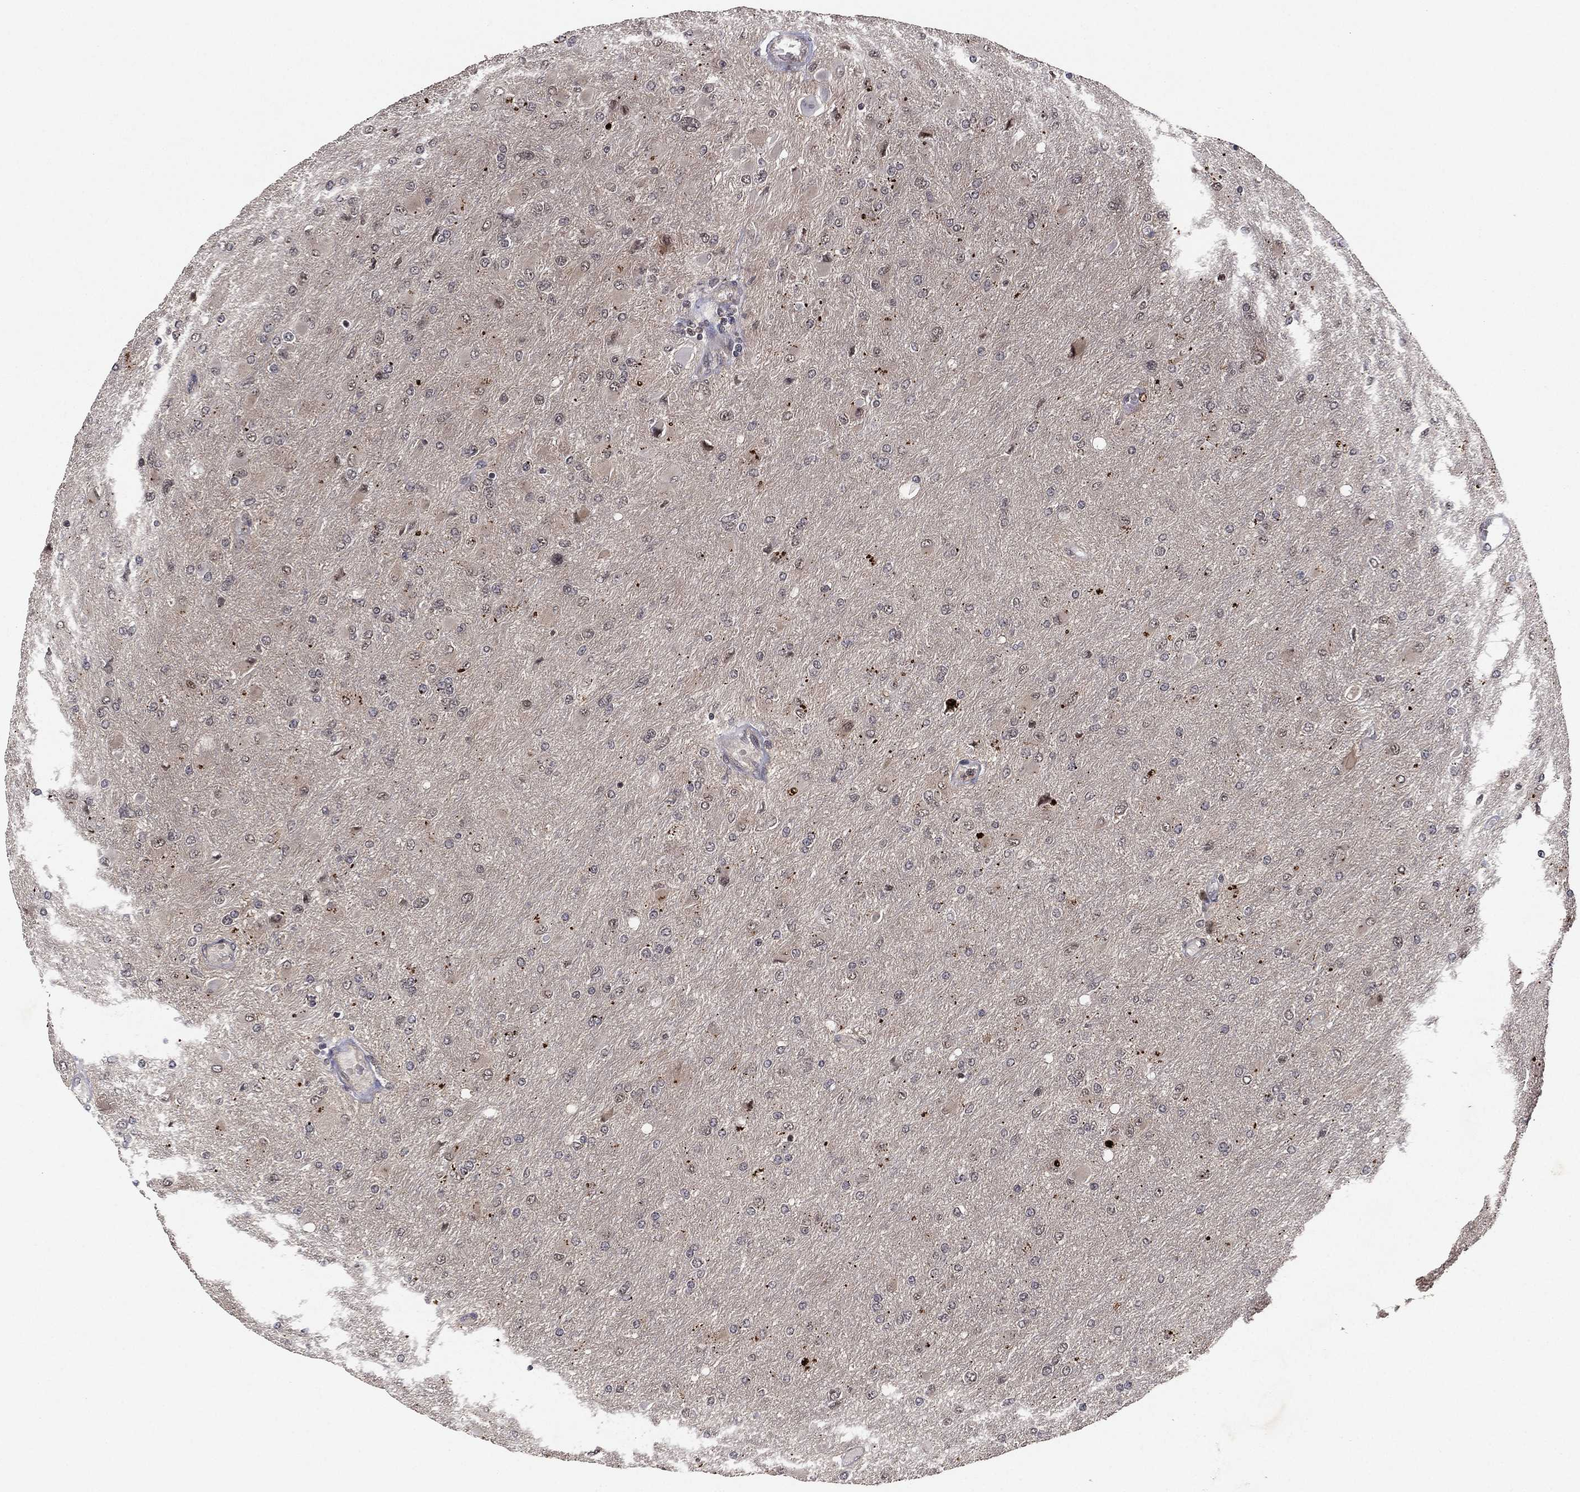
{"staining": {"intensity": "negative", "quantity": "none", "location": "none"}, "tissue": "glioma", "cell_type": "Tumor cells", "image_type": "cancer", "snomed": [{"axis": "morphology", "description": "Glioma, malignant, High grade"}, {"axis": "topography", "description": "Cerebral cortex"}], "caption": "Glioma was stained to show a protein in brown. There is no significant staining in tumor cells.", "gene": "ATG4B", "patient": {"sex": "female", "age": 36}}